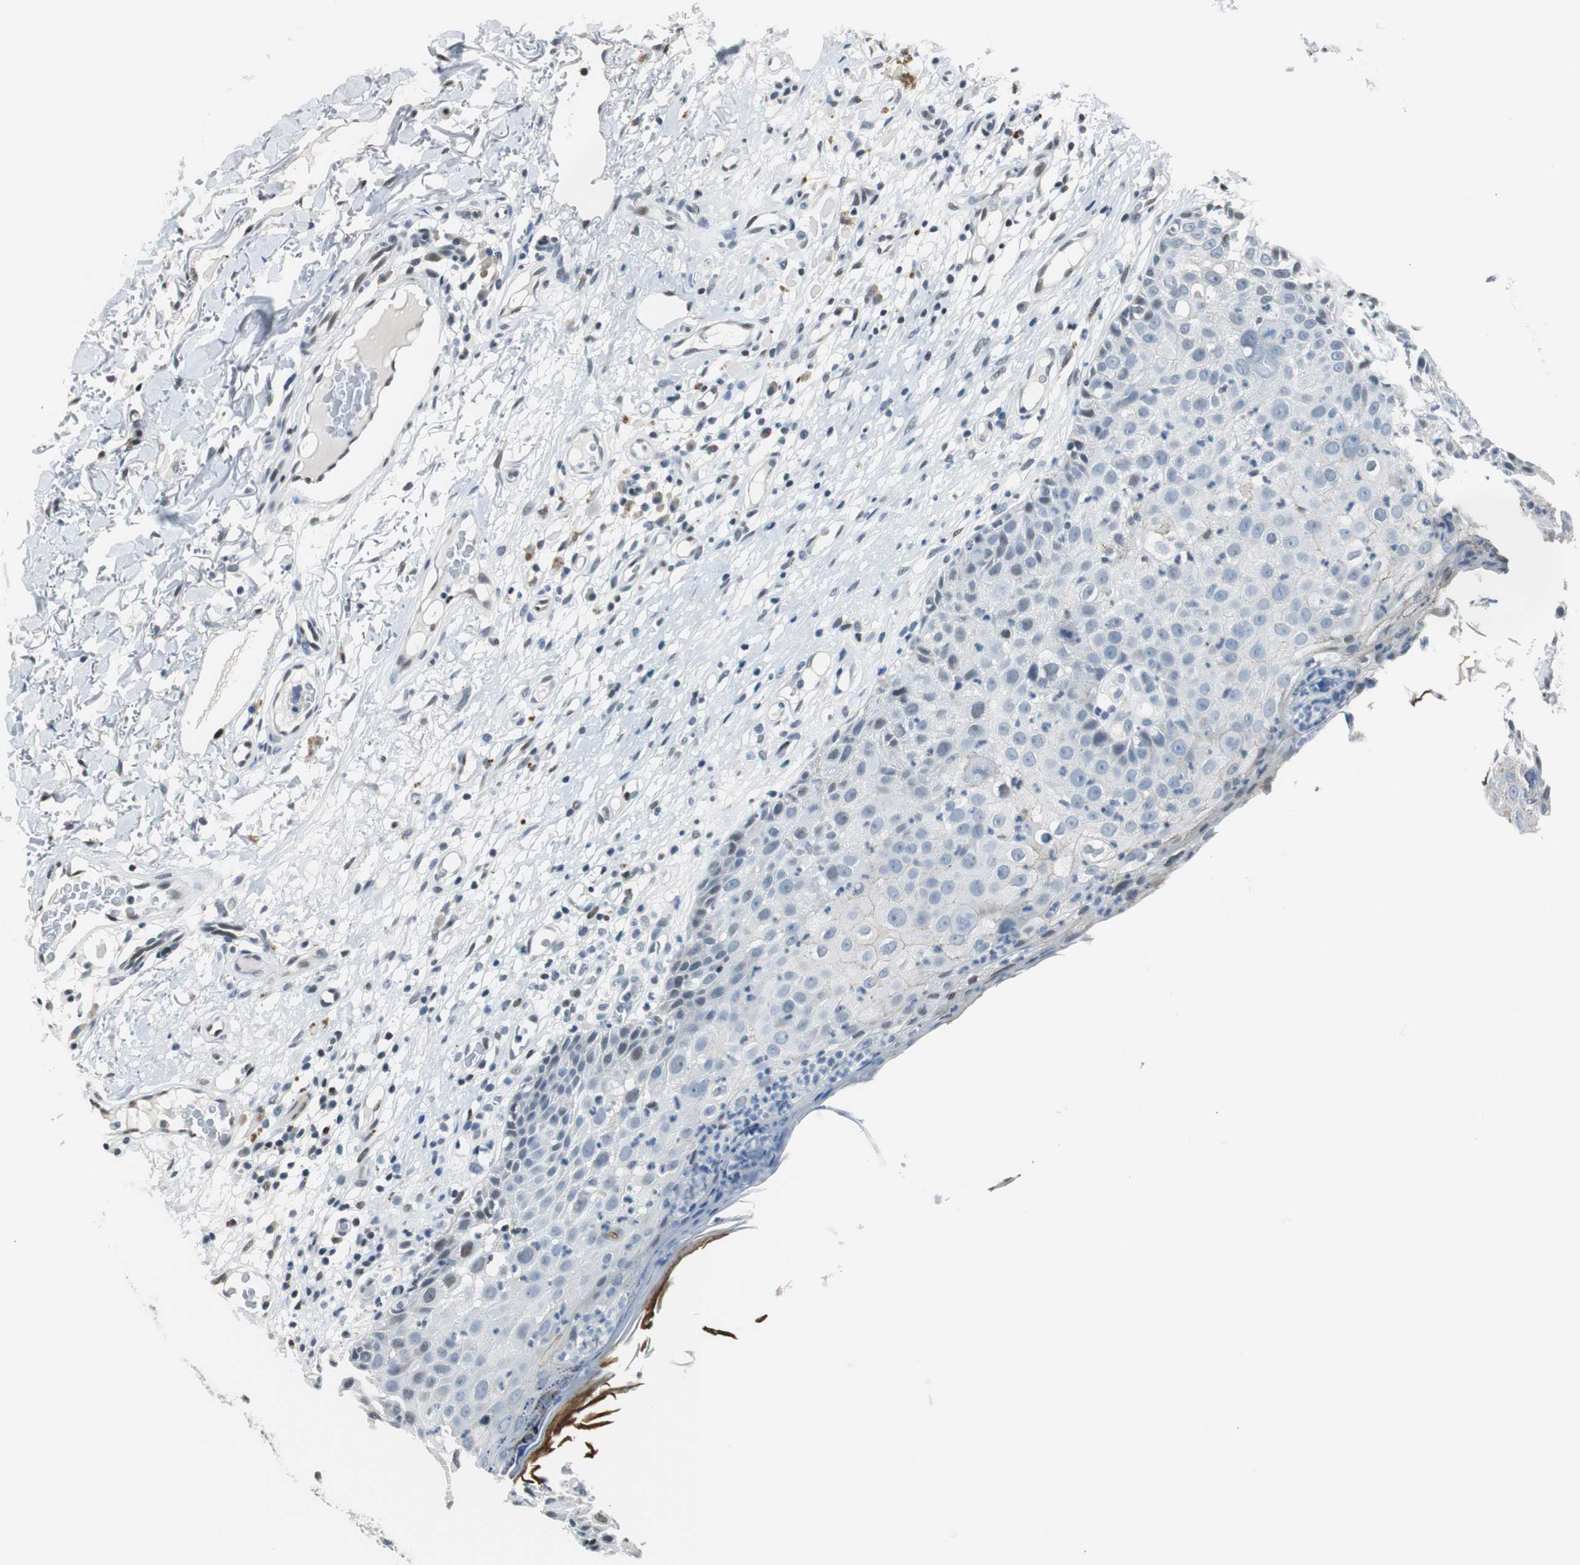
{"staining": {"intensity": "negative", "quantity": "none", "location": "none"}, "tissue": "skin cancer", "cell_type": "Tumor cells", "image_type": "cancer", "snomed": [{"axis": "morphology", "description": "Squamous cell carcinoma, NOS"}, {"axis": "topography", "description": "Skin"}], "caption": "Immunohistochemical staining of skin cancer (squamous cell carcinoma) reveals no significant positivity in tumor cells.", "gene": "HCFC2", "patient": {"sex": "male", "age": 87}}